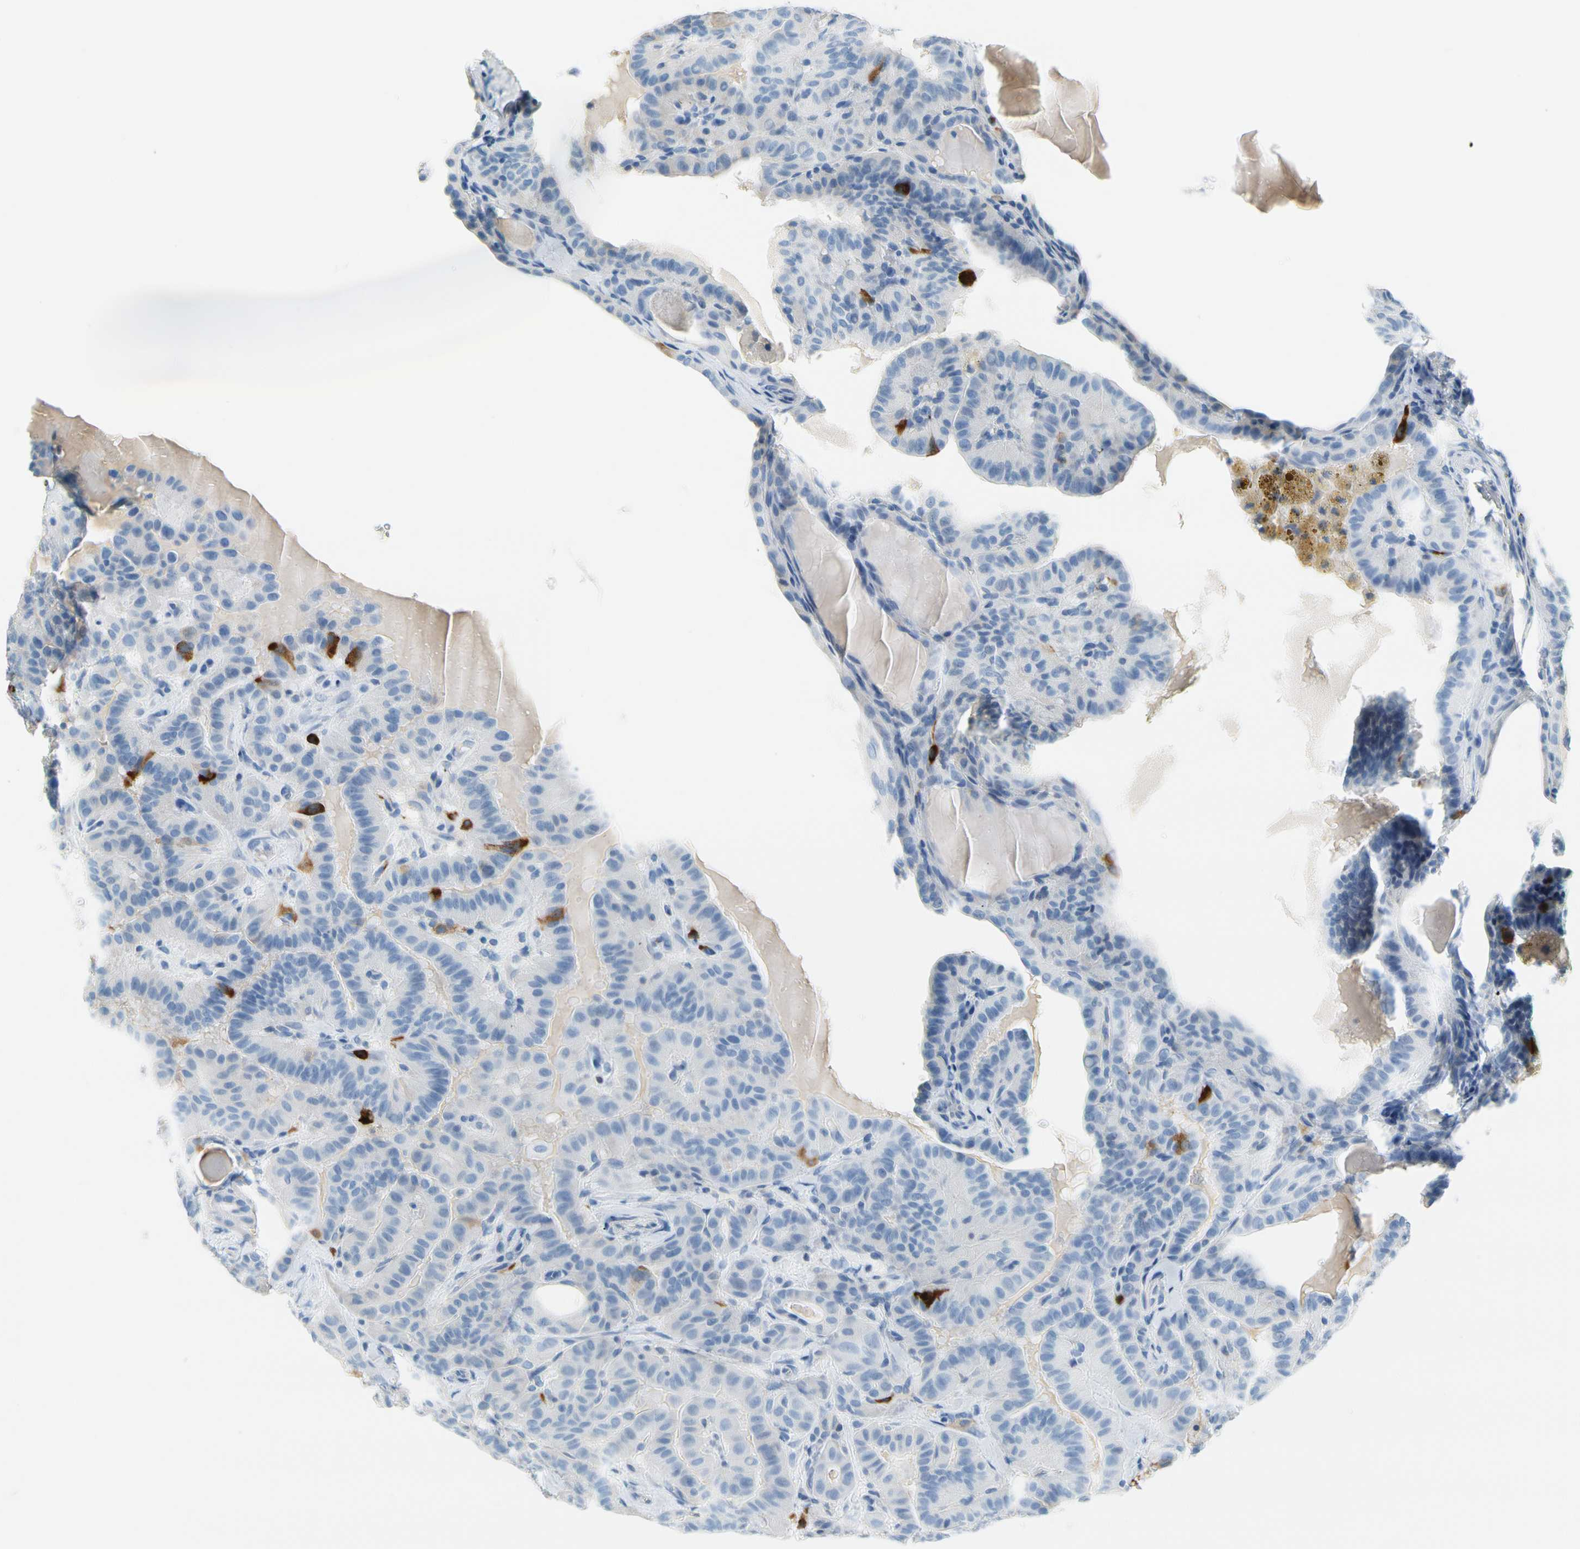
{"staining": {"intensity": "negative", "quantity": "none", "location": "none"}, "tissue": "thyroid cancer", "cell_type": "Tumor cells", "image_type": "cancer", "snomed": [{"axis": "morphology", "description": "Papillary adenocarcinoma, NOS"}, {"axis": "topography", "description": "Thyroid gland"}], "caption": "This micrograph is of thyroid papillary adenocarcinoma stained with immunohistochemistry (IHC) to label a protein in brown with the nuclei are counter-stained blue. There is no staining in tumor cells.", "gene": "TACC3", "patient": {"sex": "male", "age": 77}}